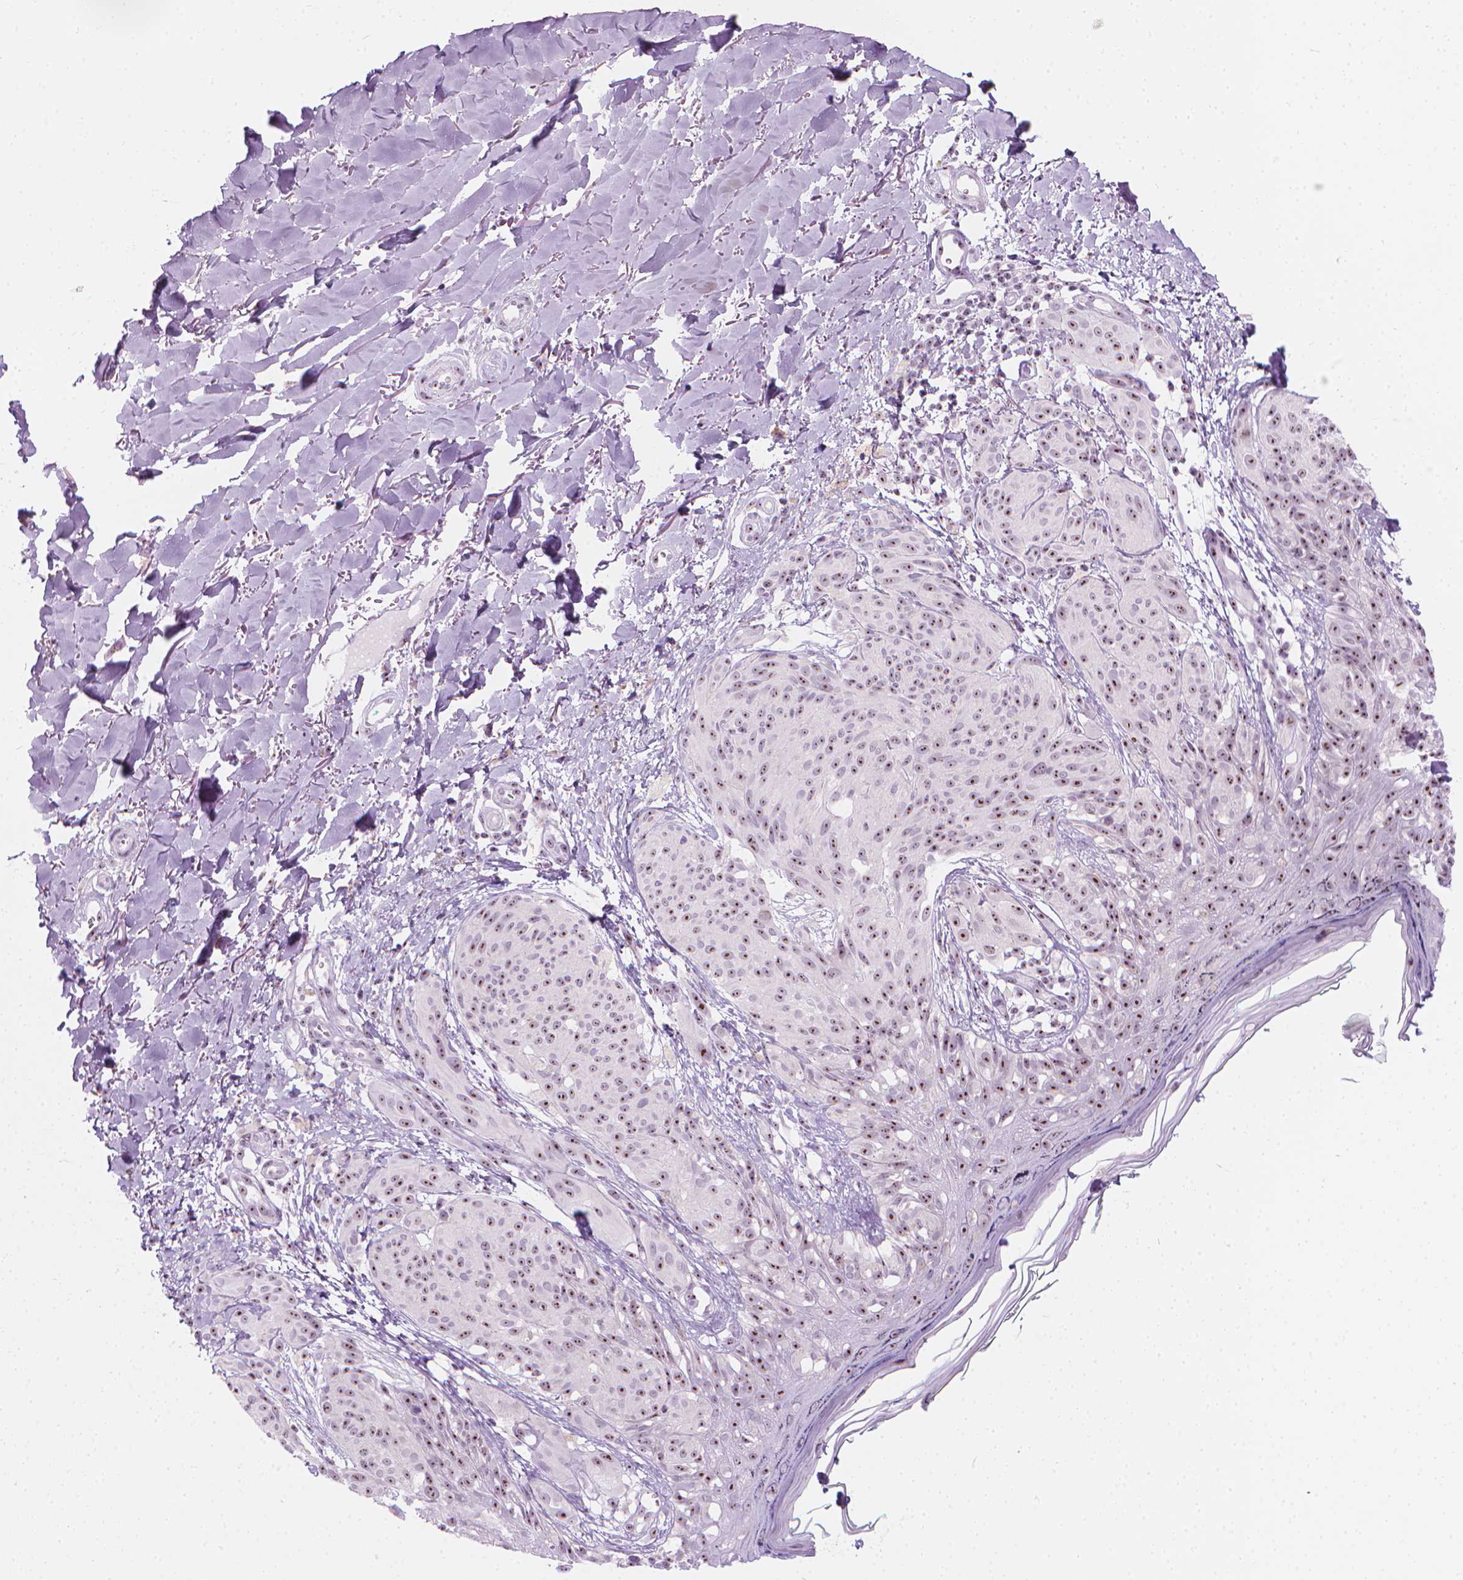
{"staining": {"intensity": "moderate", "quantity": ">75%", "location": "nuclear"}, "tissue": "melanoma", "cell_type": "Tumor cells", "image_type": "cancer", "snomed": [{"axis": "morphology", "description": "Malignant melanoma, NOS"}, {"axis": "topography", "description": "Skin"}], "caption": "Melanoma stained with a protein marker reveals moderate staining in tumor cells.", "gene": "NOL7", "patient": {"sex": "female", "age": 87}}